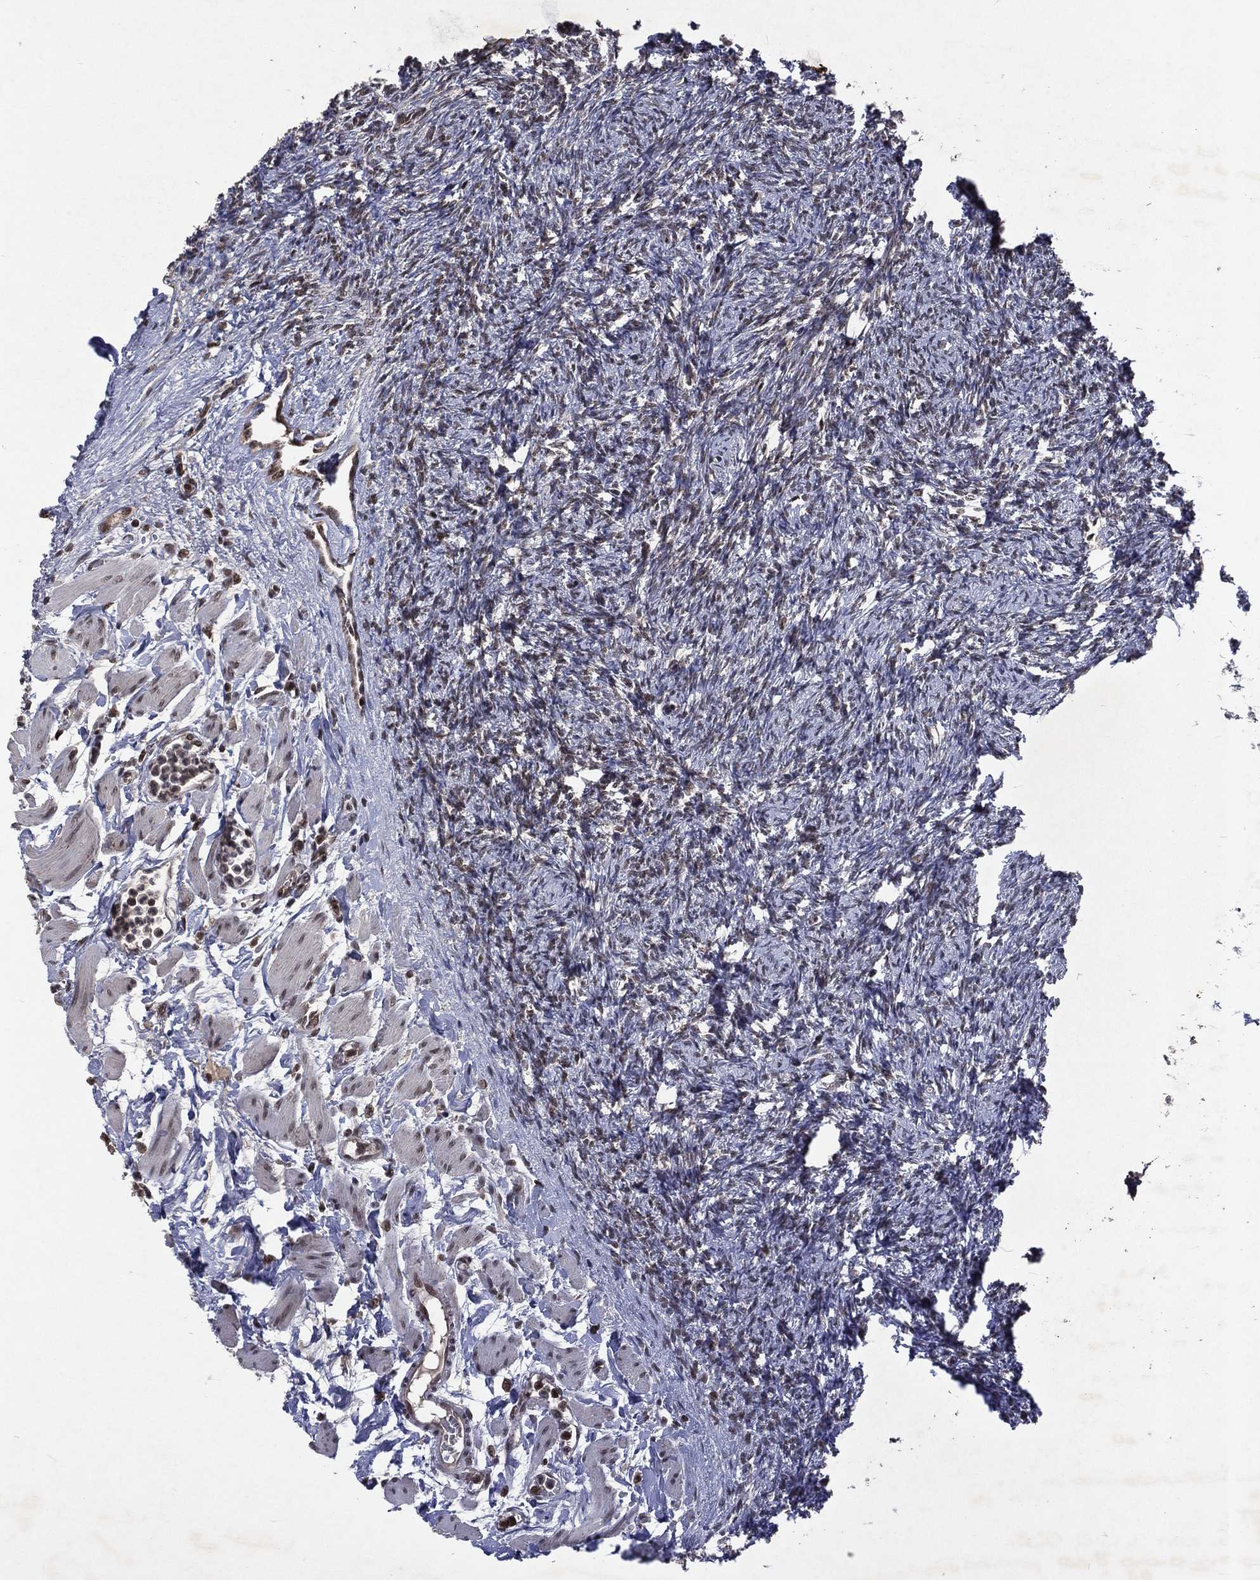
{"staining": {"intensity": "moderate", "quantity": ">75%", "location": "cytoplasmic/membranous,nuclear"}, "tissue": "ovary", "cell_type": "Follicle cells", "image_type": "normal", "snomed": [{"axis": "morphology", "description": "Normal tissue, NOS"}, {"axis": "topography", "description": "Fallopian tube"}, {"axis": "topography", "description": "Ovary"}], "caption": "Ovary stained with IHC reveals moderate cytoplasmic/membranous,nuclear positivity in about >75% of follicle cells.", "gene": "DMAP1", "patient": {"sex": "female", "age": 33}}